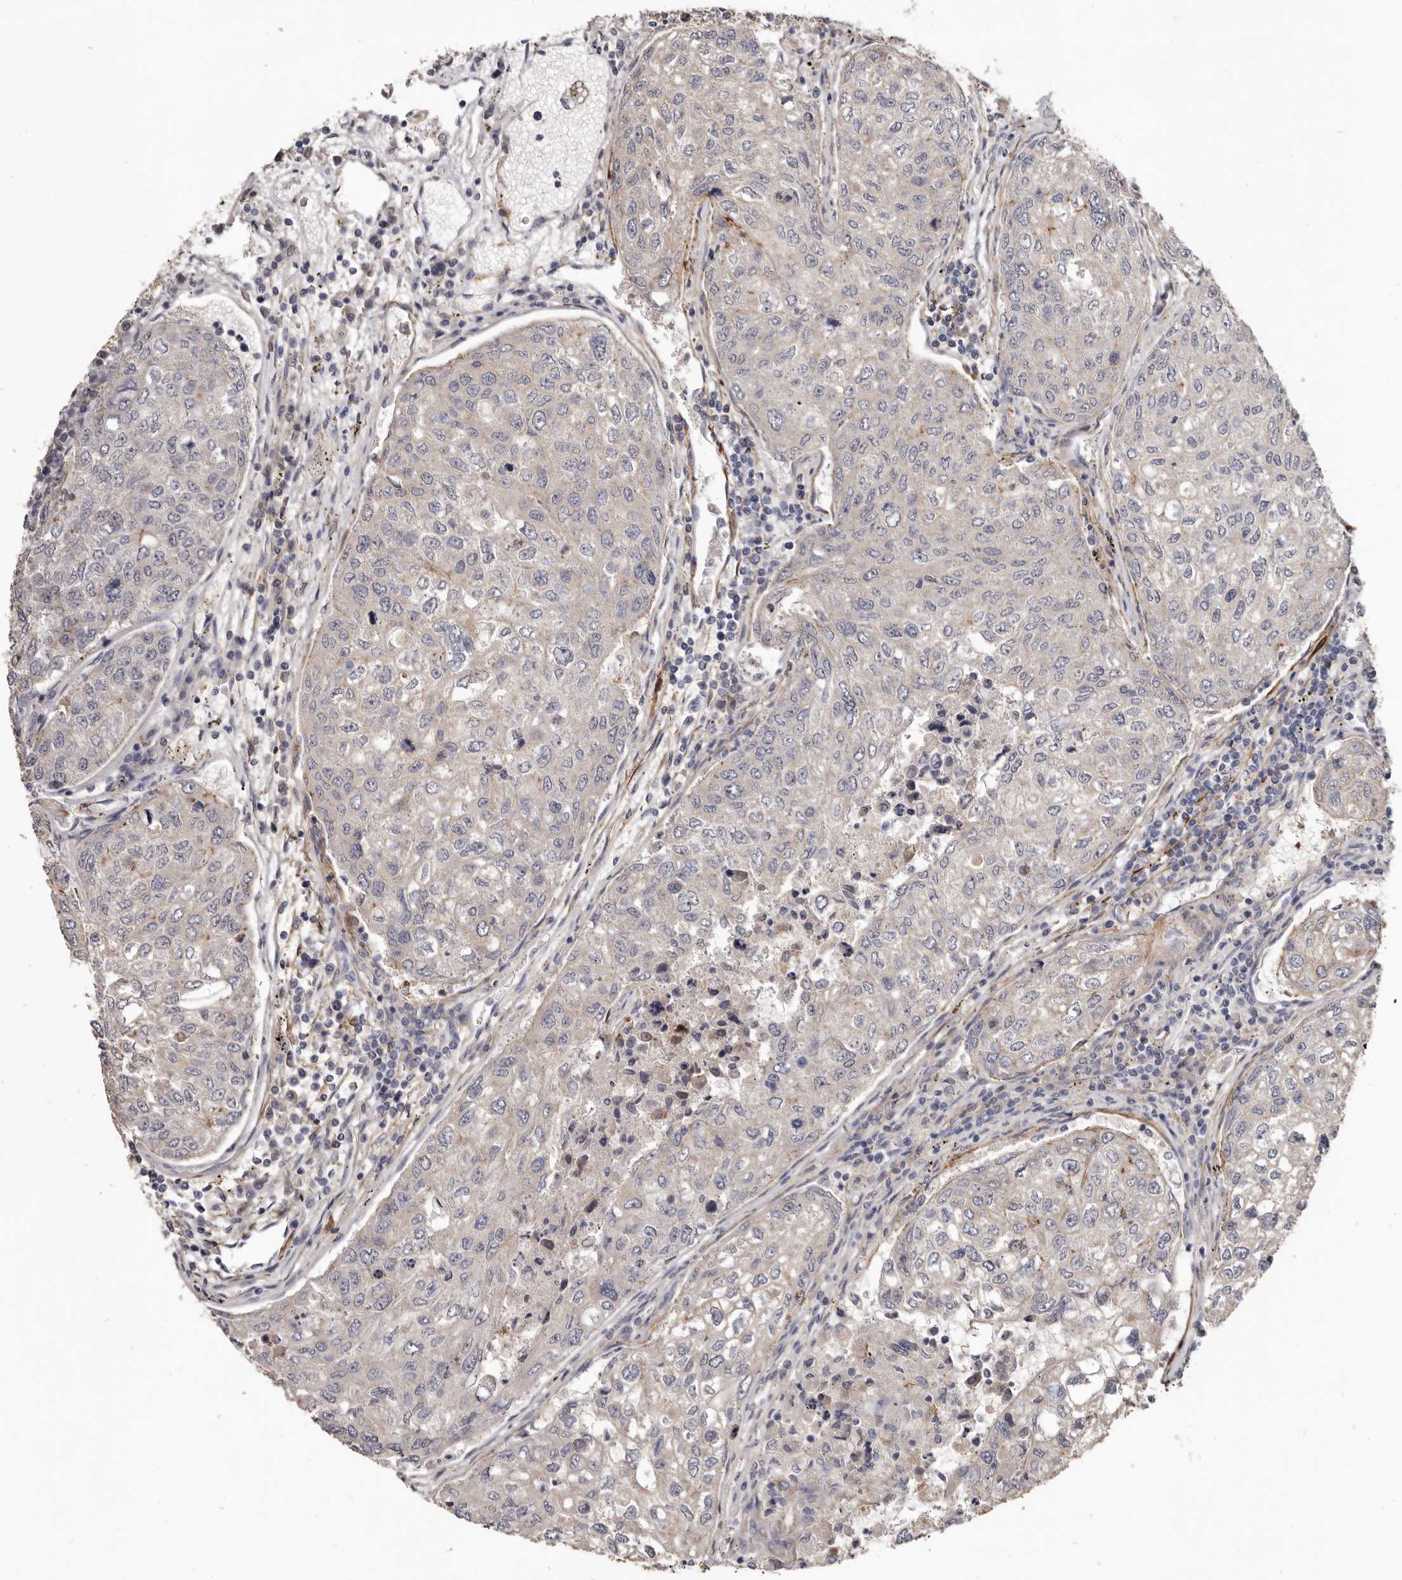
{"staining": {"intensity": "negative", "quantity": "none", "location": "none"}, "tissue": "urothelial cancer", "cell_type": "Tumor cells", "image_type": "cancer", "snomed": [{"axis": "morphology", "description": "Urothelial carcinoma, High grade"}, {"axis": "topography", "description": "Lymph node"}, {"axis": "topography", "description": "Urinary bladder"}], "caption": "The micrograph displays no significant positivity in tumor cells of urothelial carcinoma (high-grade). (Brightfield microscopy of DAB immunohistochemistry at high magnification).", "gene": "CGN", "patient": {"sex": "male", "age": 51}}